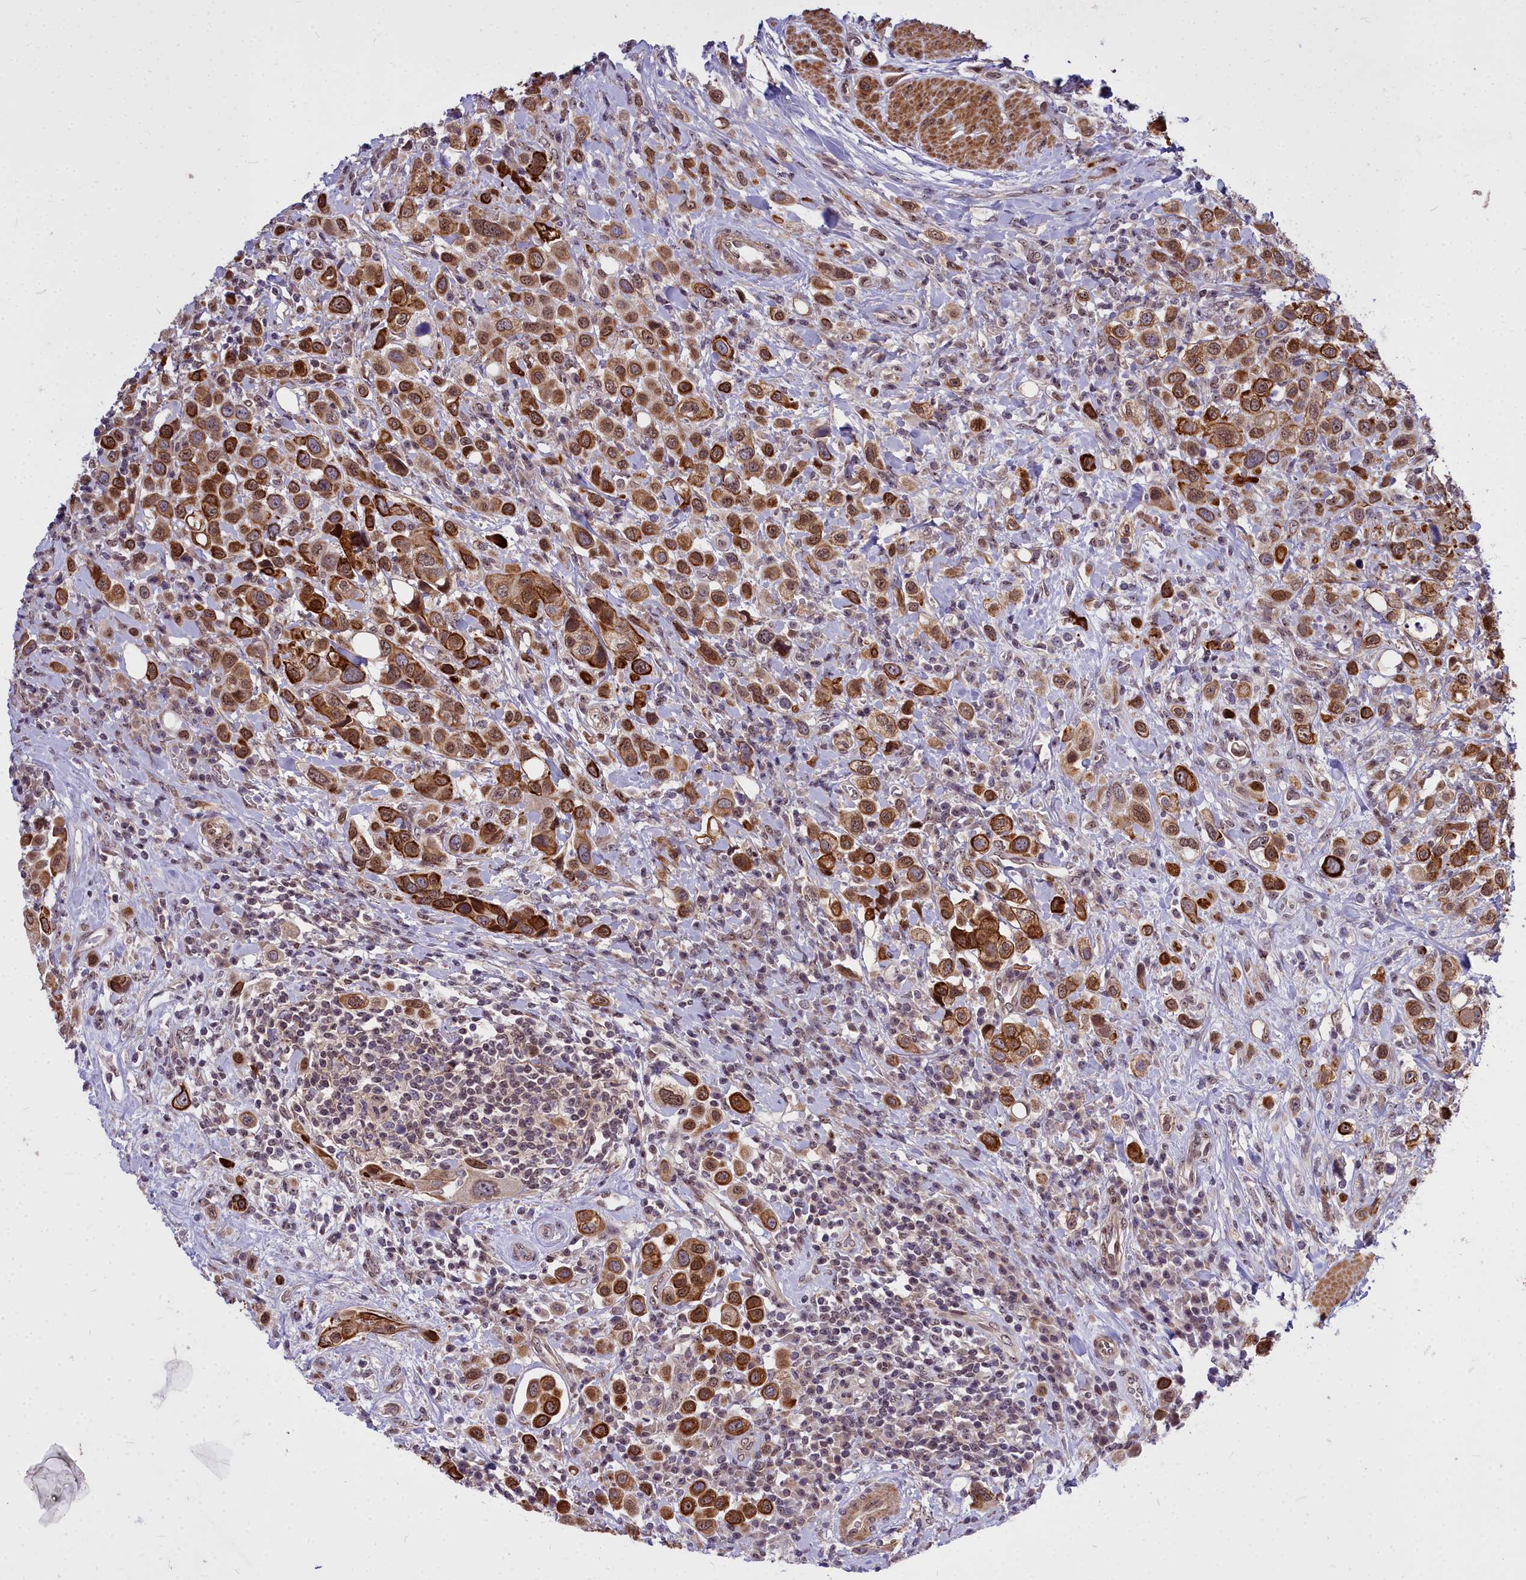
{"staining": {"intensity": "moderate", "quantity": ">75%", "location": "cytoplasmic/membranous,nuclear"}, "tissue": "urothelial cancer", "cell_type": "Tumor cells", "image_type": "cancer", "snomed": [{"axis": "morphology", "description": "Urothelial carcinoma, High grade"}, {"axis": "topography", "description": "Urinary bladder"}], "caption": "Protein staining by IHC shows moderate cytoplasmic/membranous and nuclear expression in about >75% of tumor cells in urothelial carcinoma (high-grade). (Brightfield microscopy of DAB IHC at high magnification).", "gene": "ABCB8", "patient": {"sex": "male", "age": 50}}